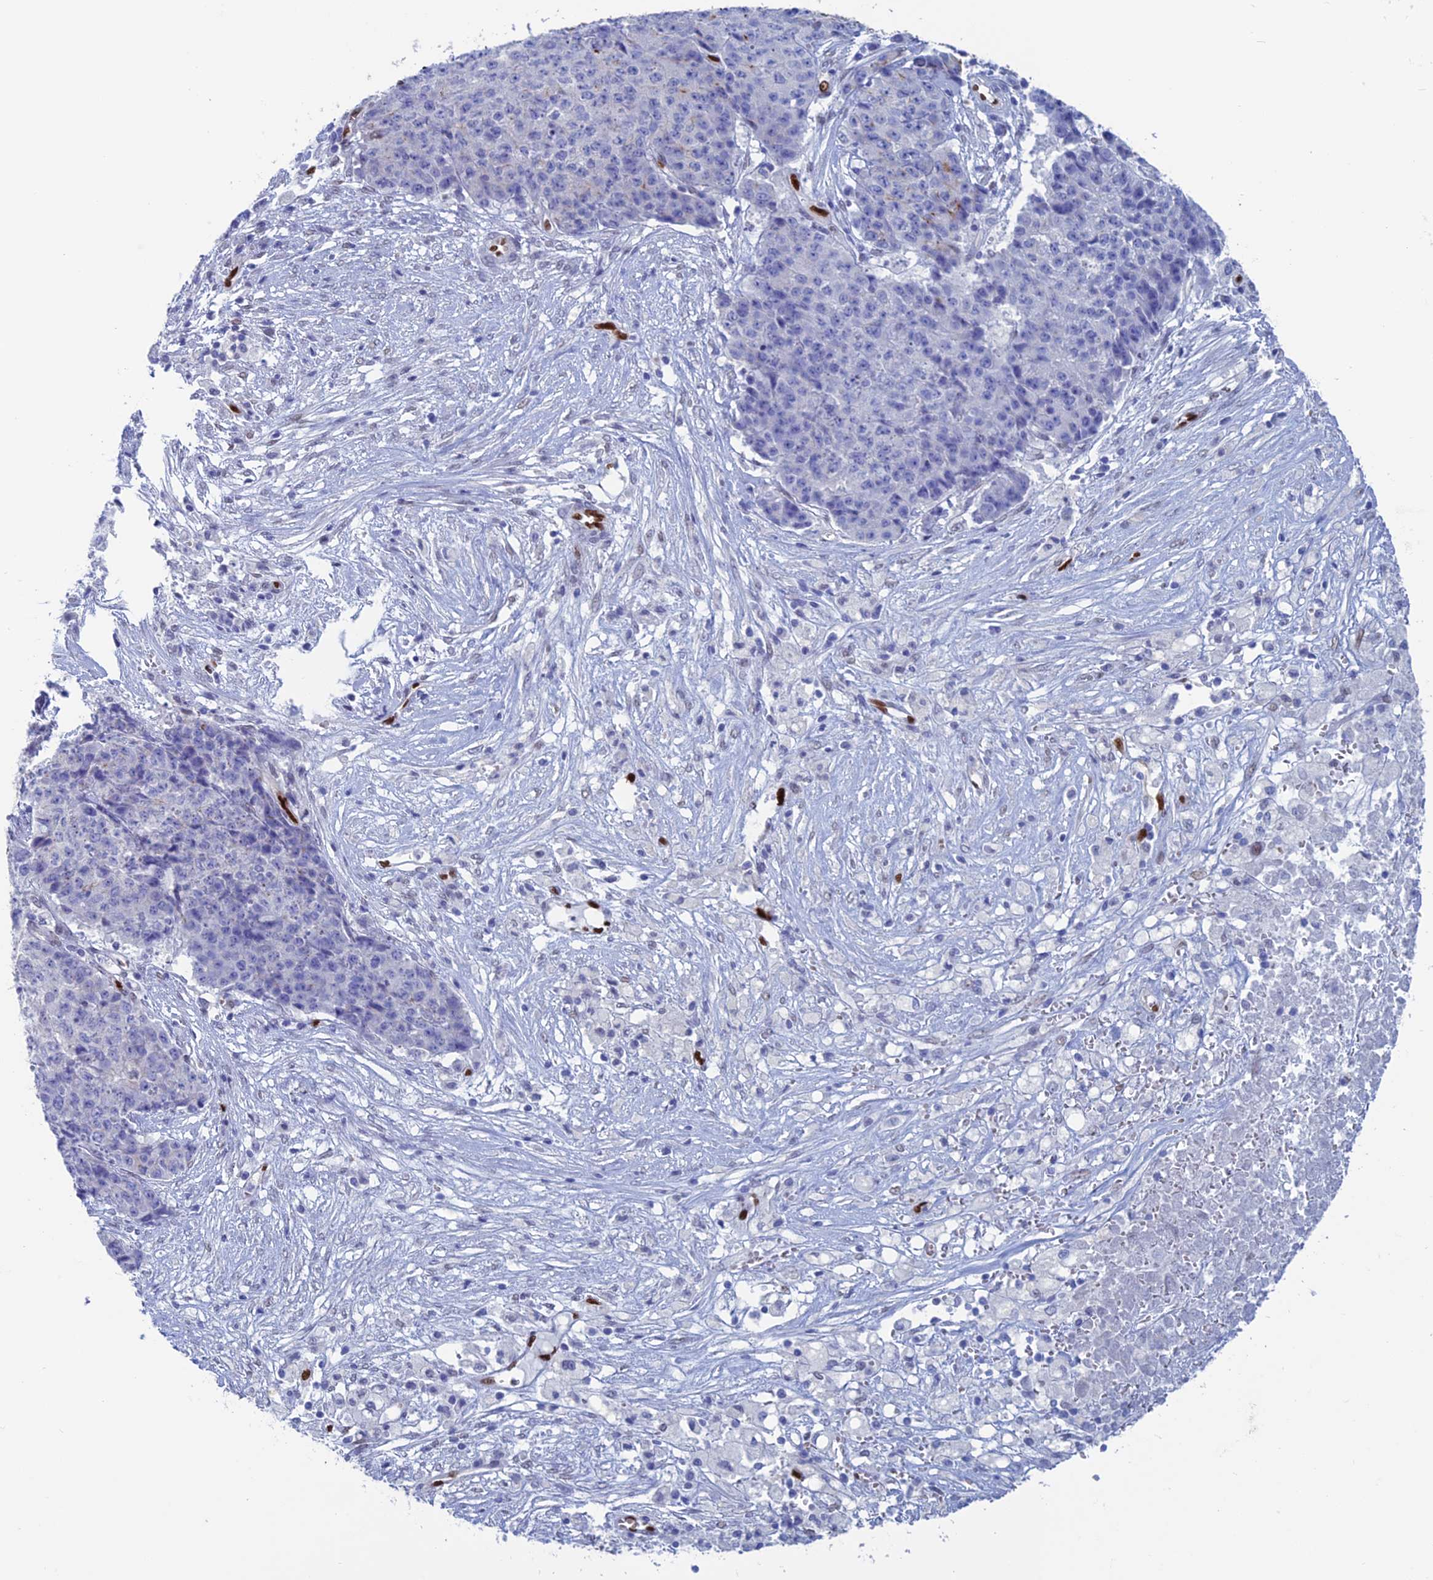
{"staining": {"intensity": "negative", "quantity": "none", "location": "none"}, "tissue": "ovarian cancer", "cell_type": "Tumor cells", "image_type": "cancer", "snomed": [{"axis": "morphology", "description": "Carcinoma, endometroid"}, {"axis": "topography", "description": "Ovary"}], "caption": "This is an IHC photomicrograph of ovarian cancer (endometroid carcinoma). There is no positivity in tumor cells.", "gene": "NOL4L", "patient": {"sex": "female", "age": 42}}